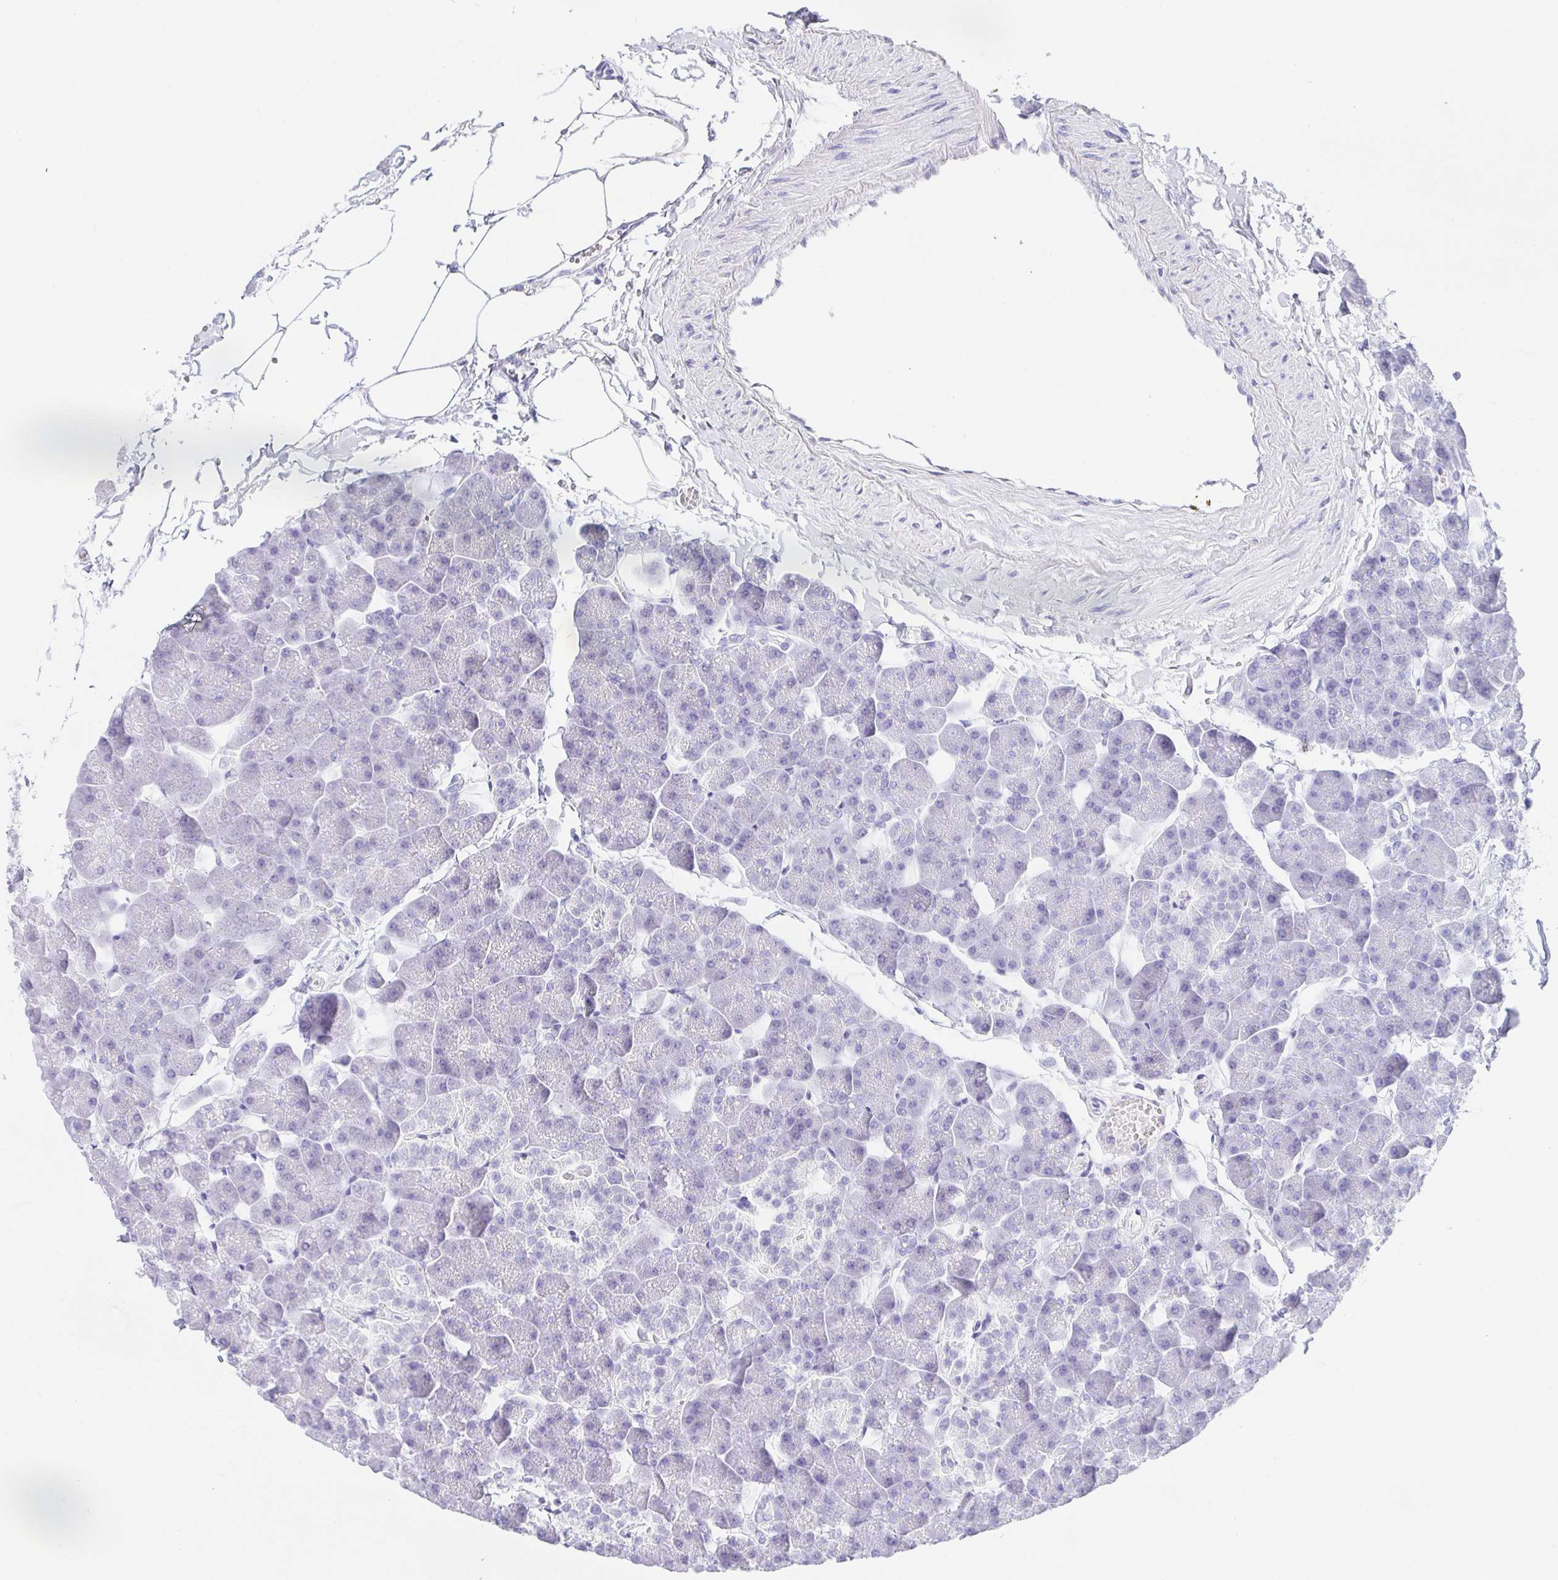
{"staining": {"intensity": "negative", "quantity": "none", "location": "none"}, "tissue": "pancreas", "cell_type": "Exocrine glandular cells", "image_type": "normal", "snomed": [{"axis": "morphology", "description": "Normal tissue, NOS"}, {"axis": "topography", "description": "Pancreas"}], "caption": "The photomicrograph reveals no staining of exocrine glandular cells in unremarkable pancreas. The staining is performed using DAB brown chromogen with nuclei counter-stained in using hematoxylin.", "gene": "CHAT", "patient": {"sex": "male", "age": 35}}